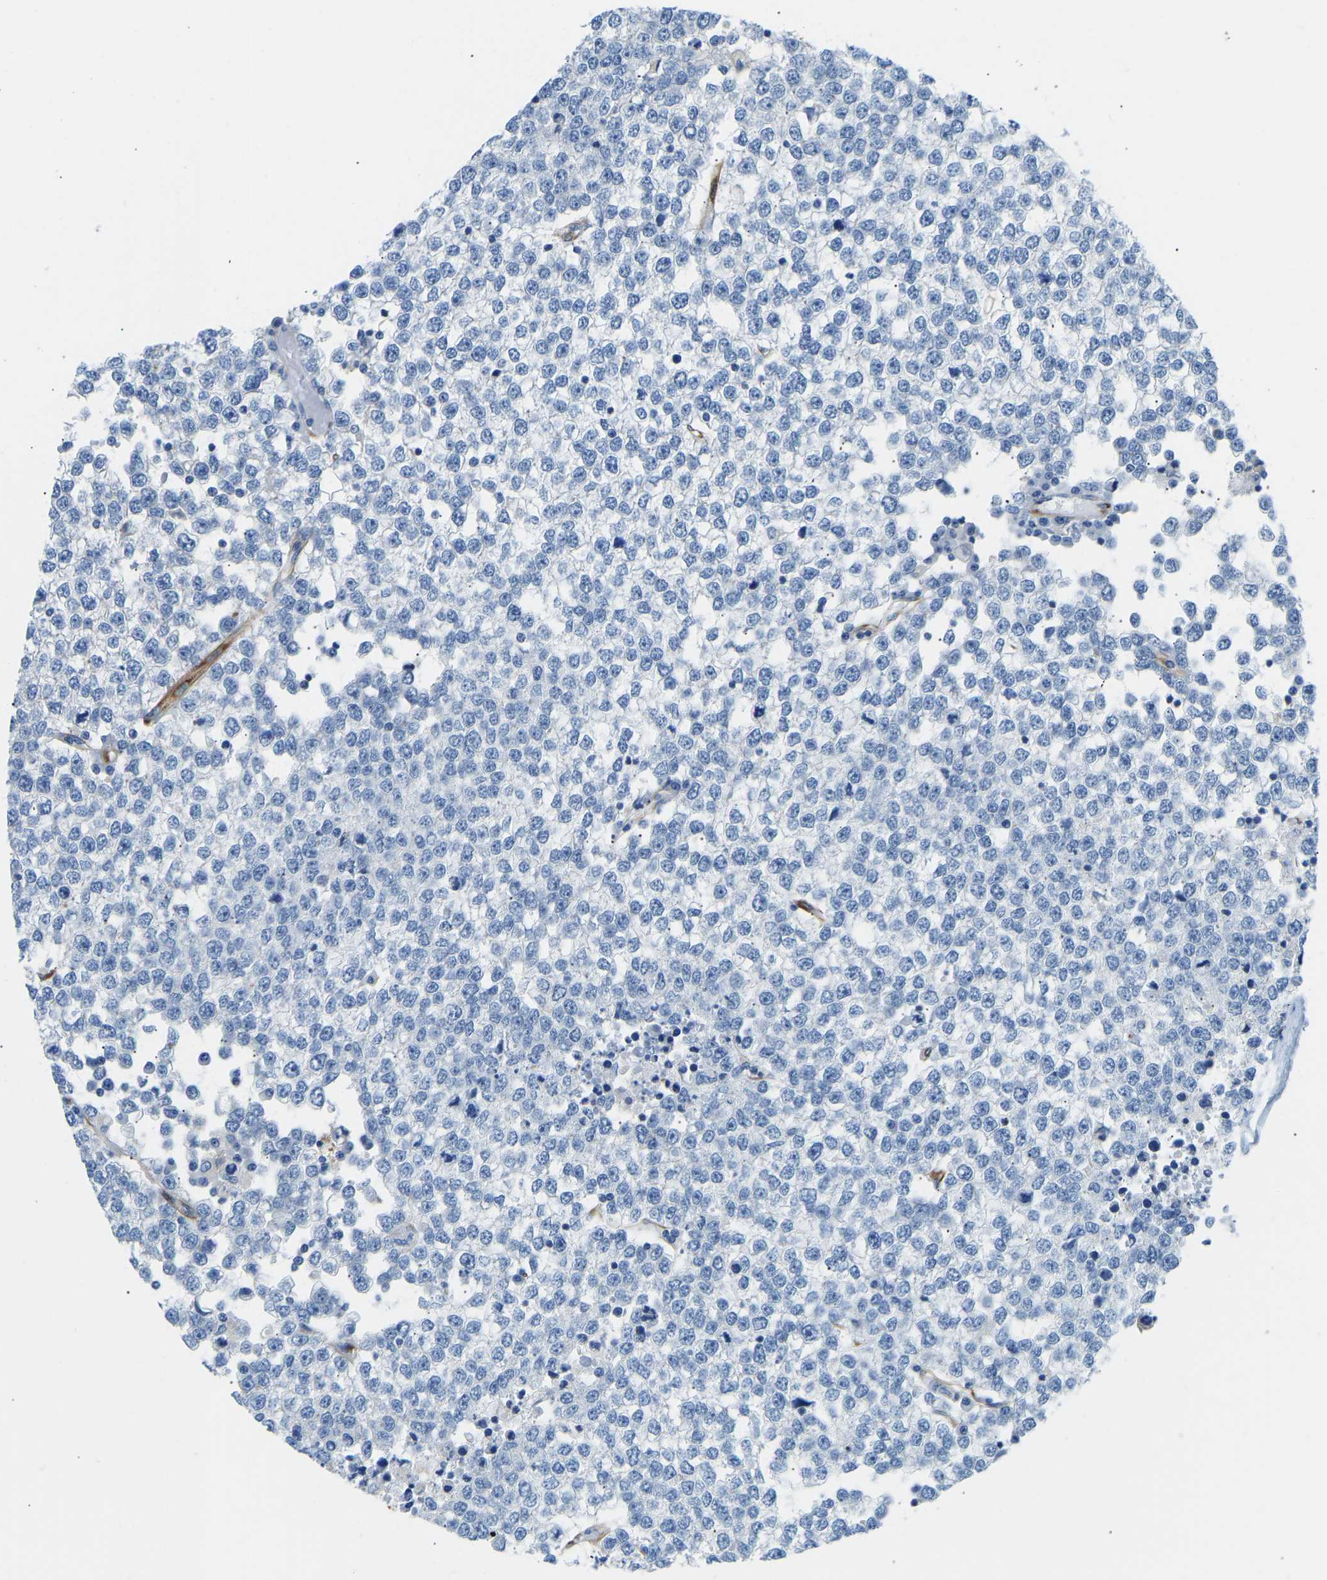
{"staining": {"intensity": "negative", "quantity": "none", "location": "none"}, "tissue": "testis cancer", "cell_type": "Tumor cells", "image_type": "cancer", "snomed": [{"axis": "morphology", "description": "Seminoma, NOS"}, {"axis": "topography", "description": "Testis"}], "caption": "Tumor cells are negative for protein expression in human testis cancer (seminoma).", "gene": "COL15A1", "patient": {"sex": "male", "age": 65}}